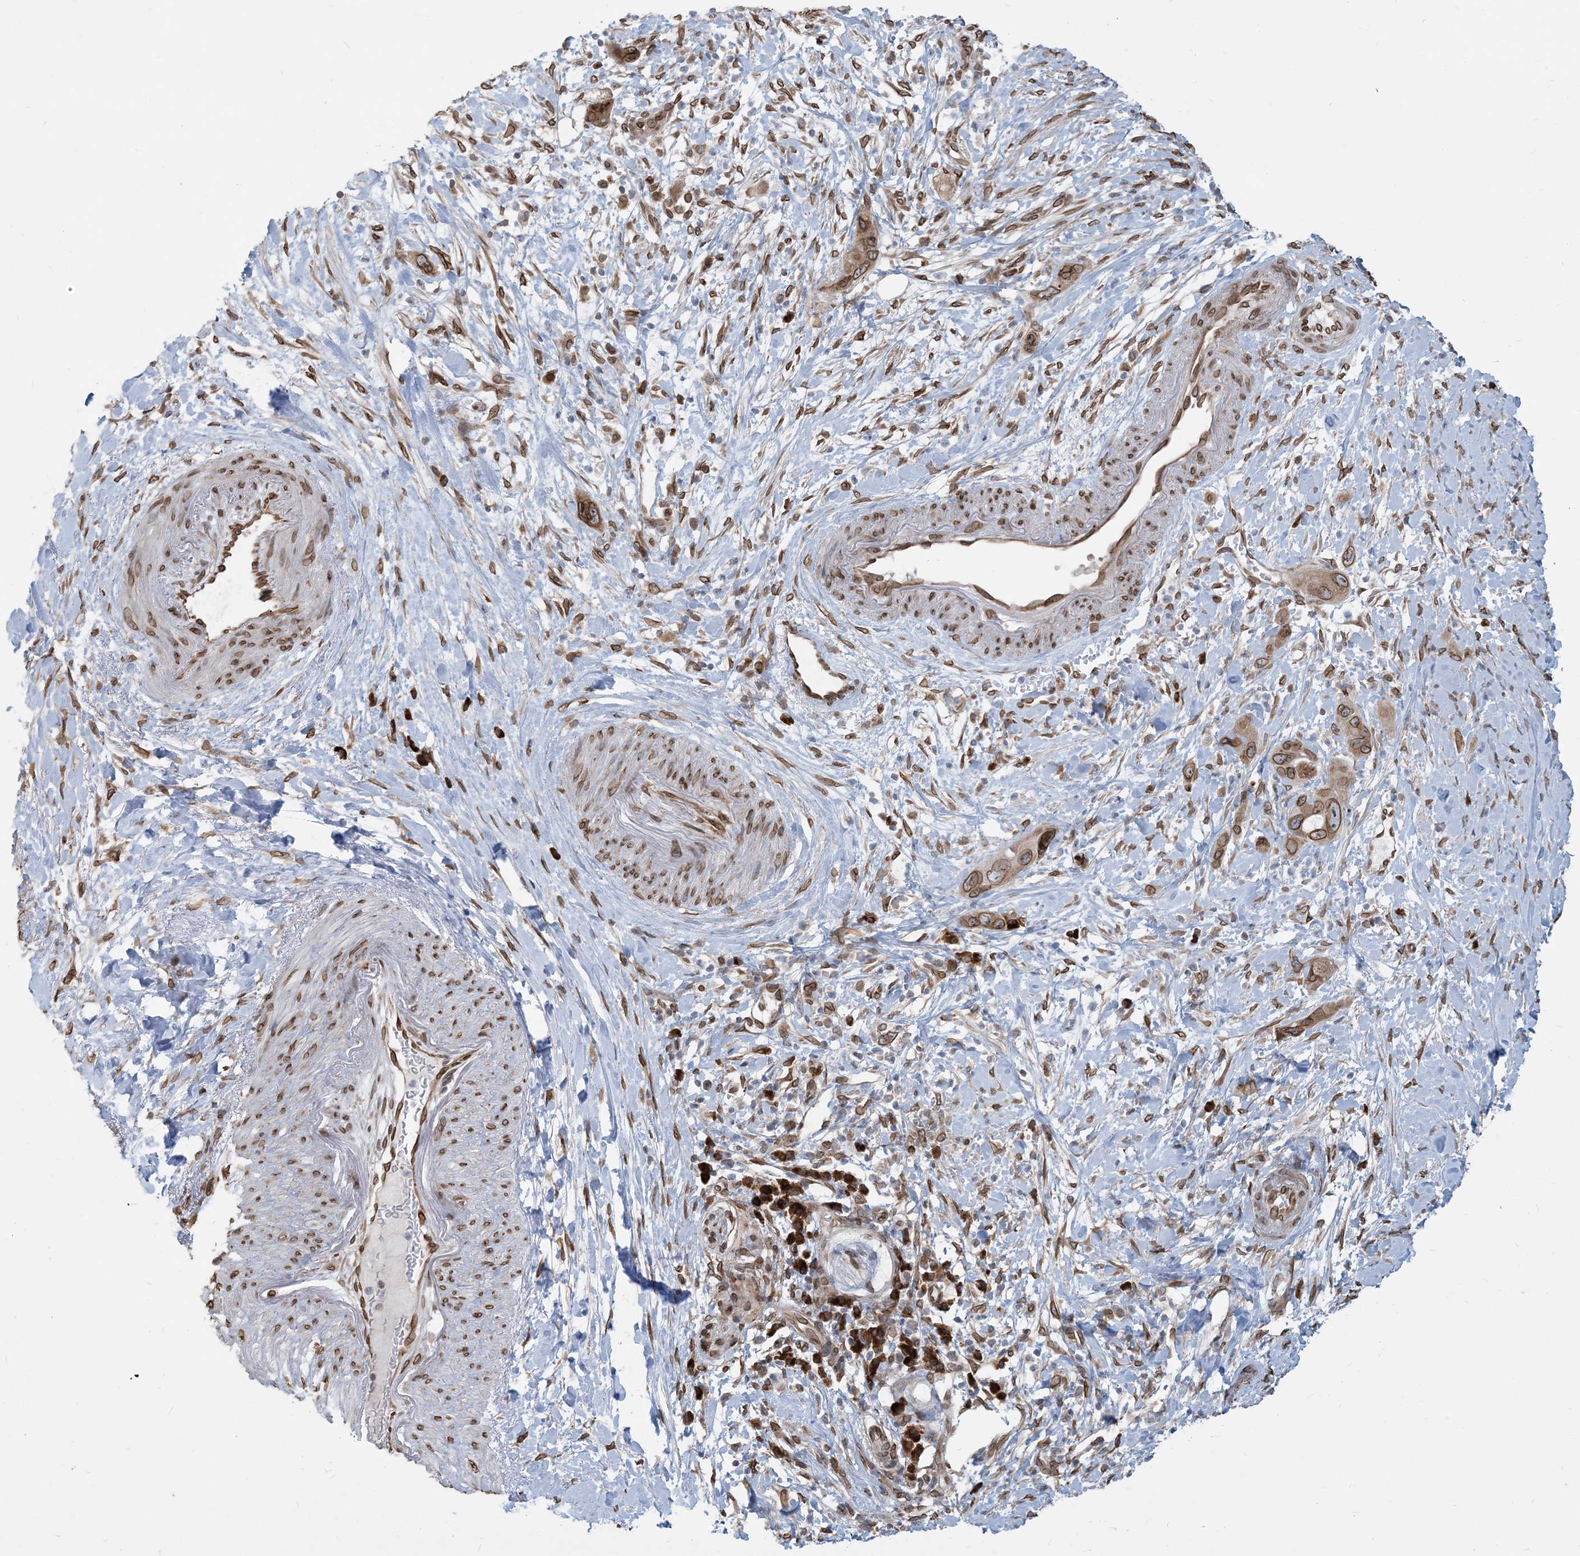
{"staining": {"intensity": "moderate", "quantity": ">75%", "location": "cytoplasmic/membranous,nuclear"}, "tissue": "pancreatic cancer", "cell_type": "Tumor cells", "image_type": "cancer", "snomed": [{"axis": "morphology", "description": "Adenocarcinoma, NOS"}, {"axis": "topography", "description": "Pancreas"}], "caption": "The immunohistochemical stain labels moderate cytoplasmic/membranous and nuclear staining in tumor cells of pancreatic cancer tissue.", "gene": "WWP1", "patient": {"sex": "female", "age": 71}}